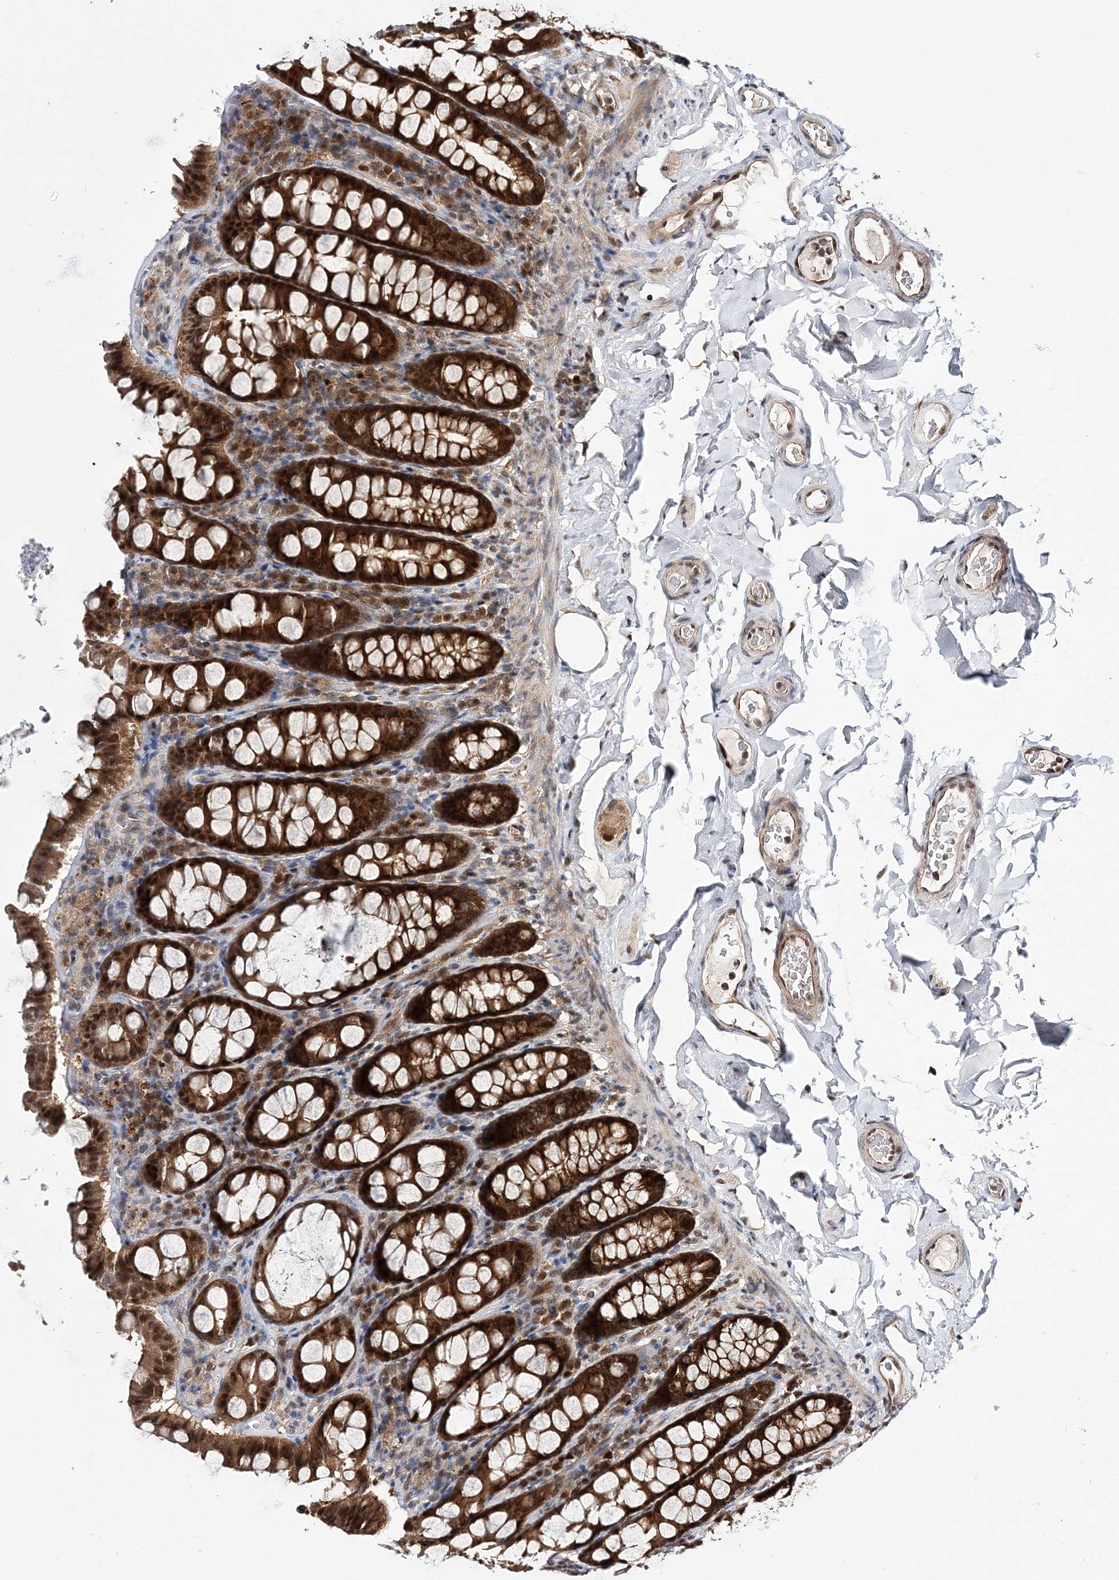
{"staining": {"intensity": "moderate", "quantity": ">75%", "location": "cytoplasmic/membranous,nuclear"}, "tissue": "colon", "cell_type": "Endothelial cells", "image_type": "normal", "snomed": [{"axis": "morphology", "description": "Normal tissue, NOS"}, {"axis": "topography", "description": "Colon"}, {"axis": "topography", "description": "Peripheral nerve tissue"}], "caption": "Approximately >75% of endothelial cells in benign human colon display moderate cytoplasmic/membranous,nuclear protein staining as visualized by brown immunohistochemical staining.", "gene": "NIF3L1", "patient": {"sex": "female", "age": 61}}